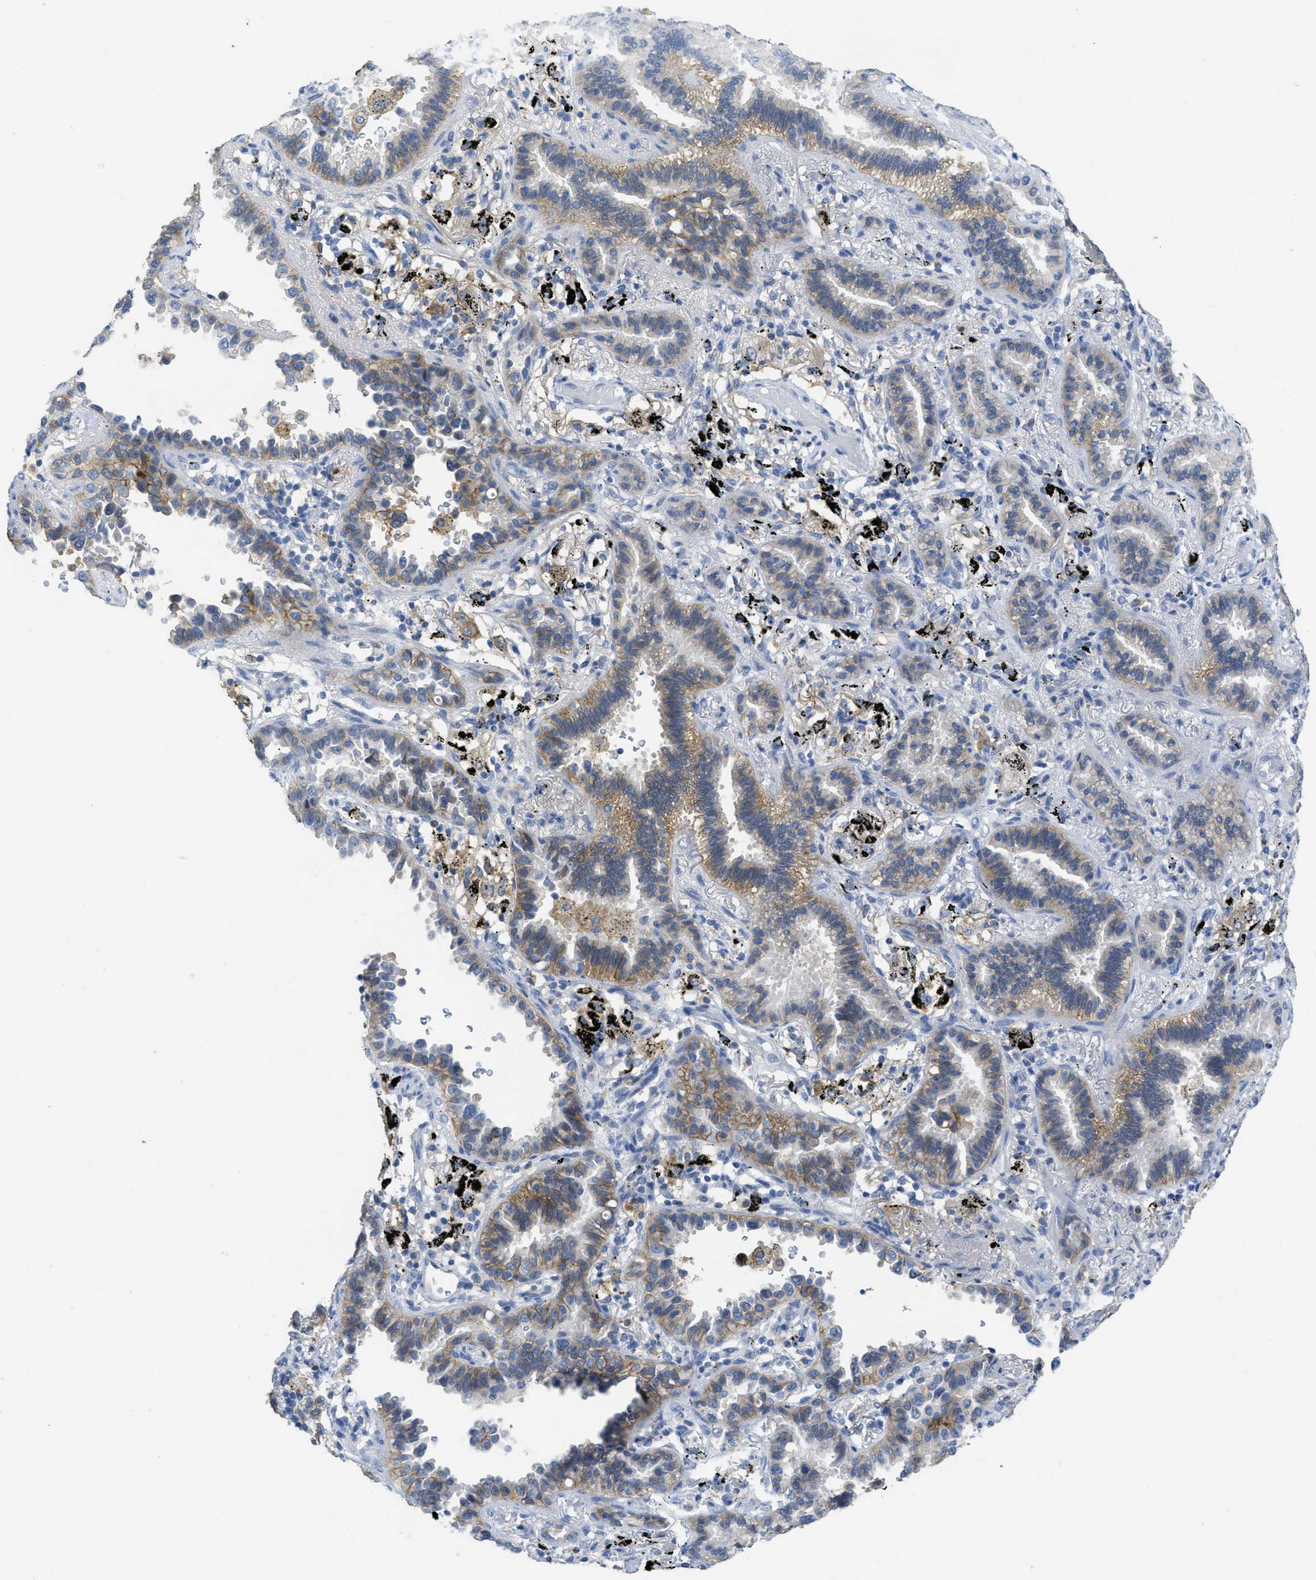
{"staining": {"intensity": "moderate", "quantity": "25%-75%", "location": "cytoplasmic/membranous"}, "tissue": "lung cancer", "cell_type": "Tumor cells", "image_type": "cancer", "snomed": [{"axis": "morphology", "description": "Normal tissue, NOS"}, {"axis": "morphology", "description": "Adenocarcinoma, NOS"}, {"axis": "topography", "description": "Lung"}], "caption": "Protein positivity by immunohistochemistry (IHC) displays moderate cytoplasmic/membranous expression in approximately 25%-75% of tumor cells in lung cancer (adenocarcinoma).", "gene": "CNNM4", "patient": {"sex": "male", "age": 59}}